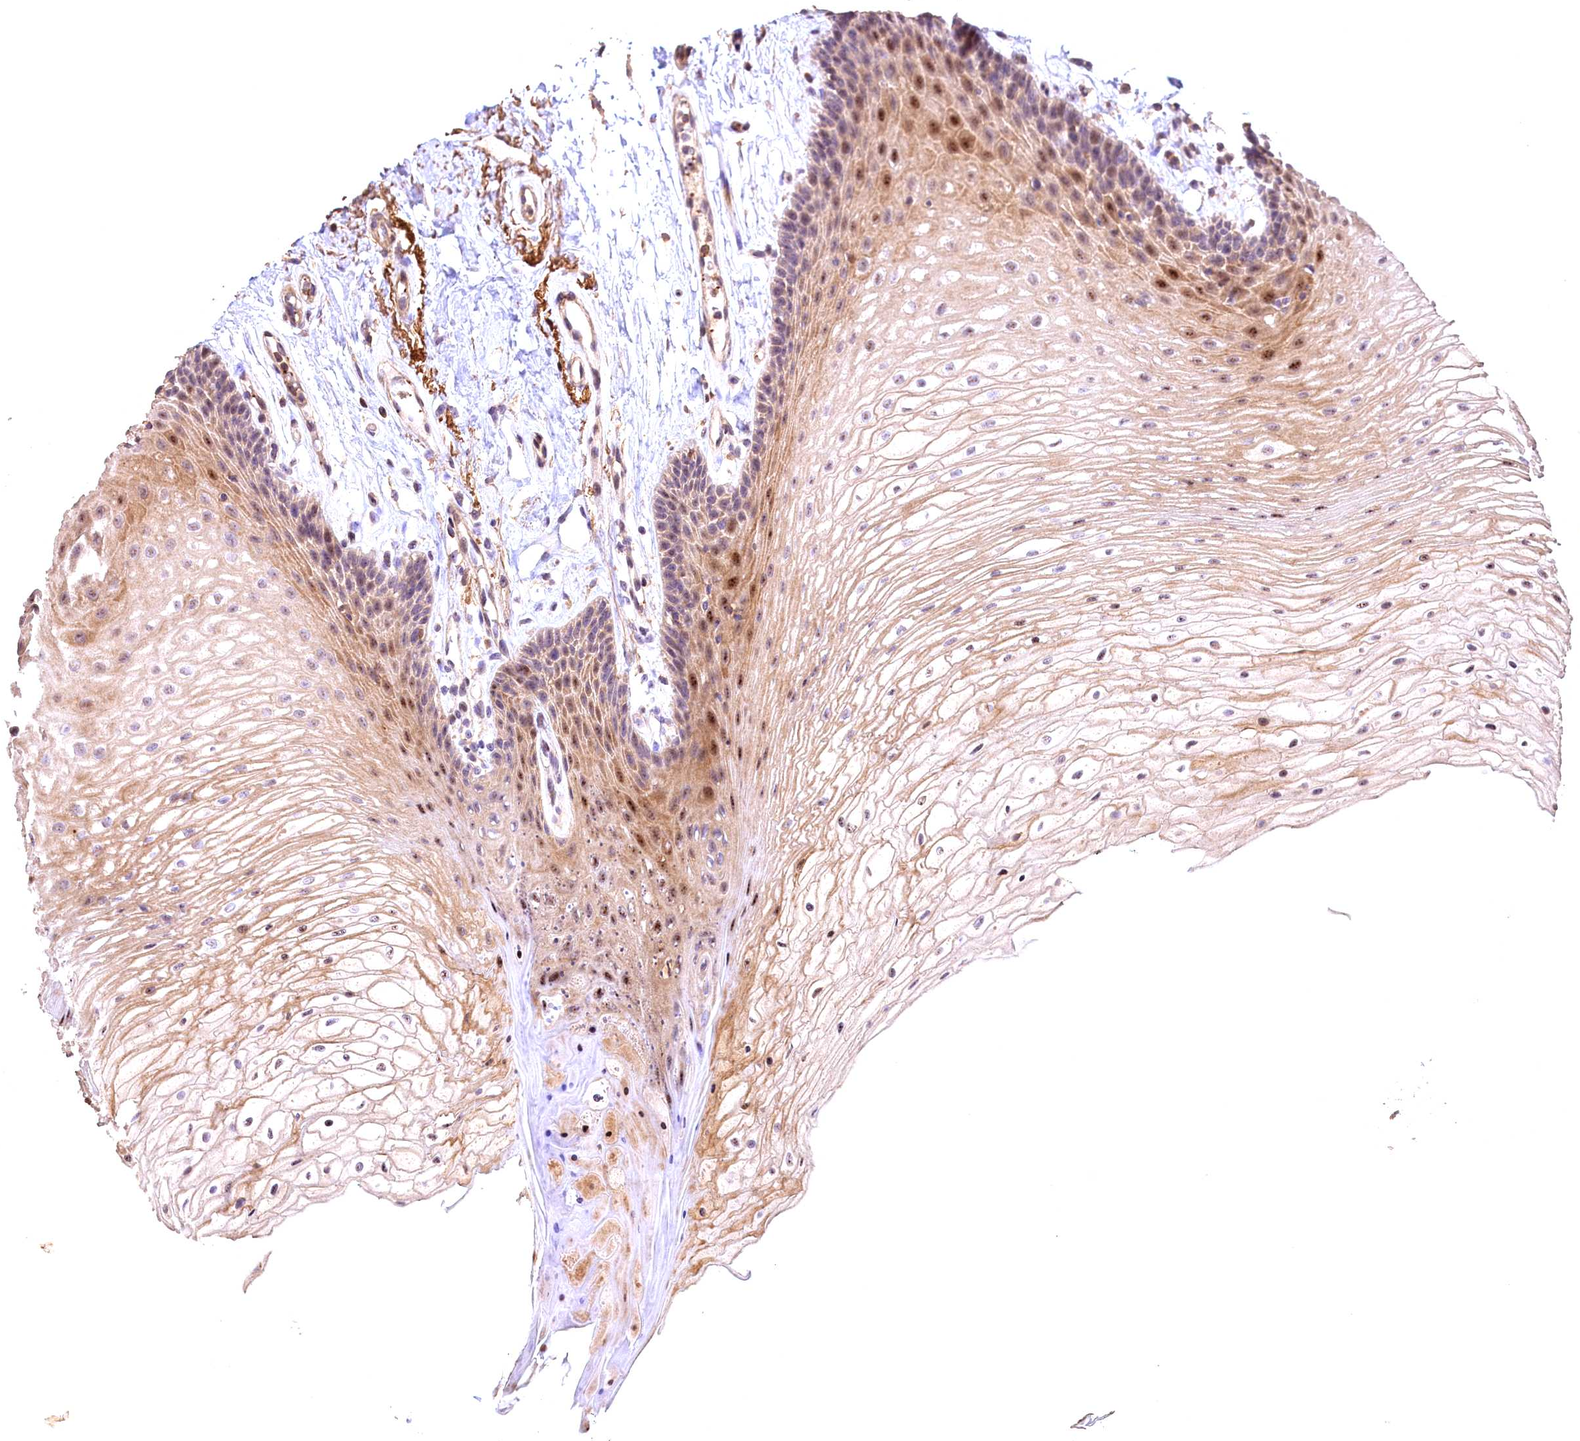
{"staining": {"intensity": "moderate", "quantity": ">75%", "location": "cytoplasmic/membranous,nuclear"}, "tissue": "oral mucosa", "cell_type": "Squamous epithelial cells", "image_type": "normal", "snomed": [{"axis": "morphology", "description": "Normal tissue, NOS"}, {"axis": "topography", "description": "Oral tissue"}], "caption": "IHC histopathology image of benign oral mucosa: oral mucosa stained using immunohistochemistry shows medium levels of moderate protein expression localized specifically in the cytoplasmic/membranous,nuclear of squamous epithelial cells, appearing as a cytoplasmic/membranous,nuclear brown color.", "gene": "FUZ", "patient": {"sex": "female", "age": 80}}